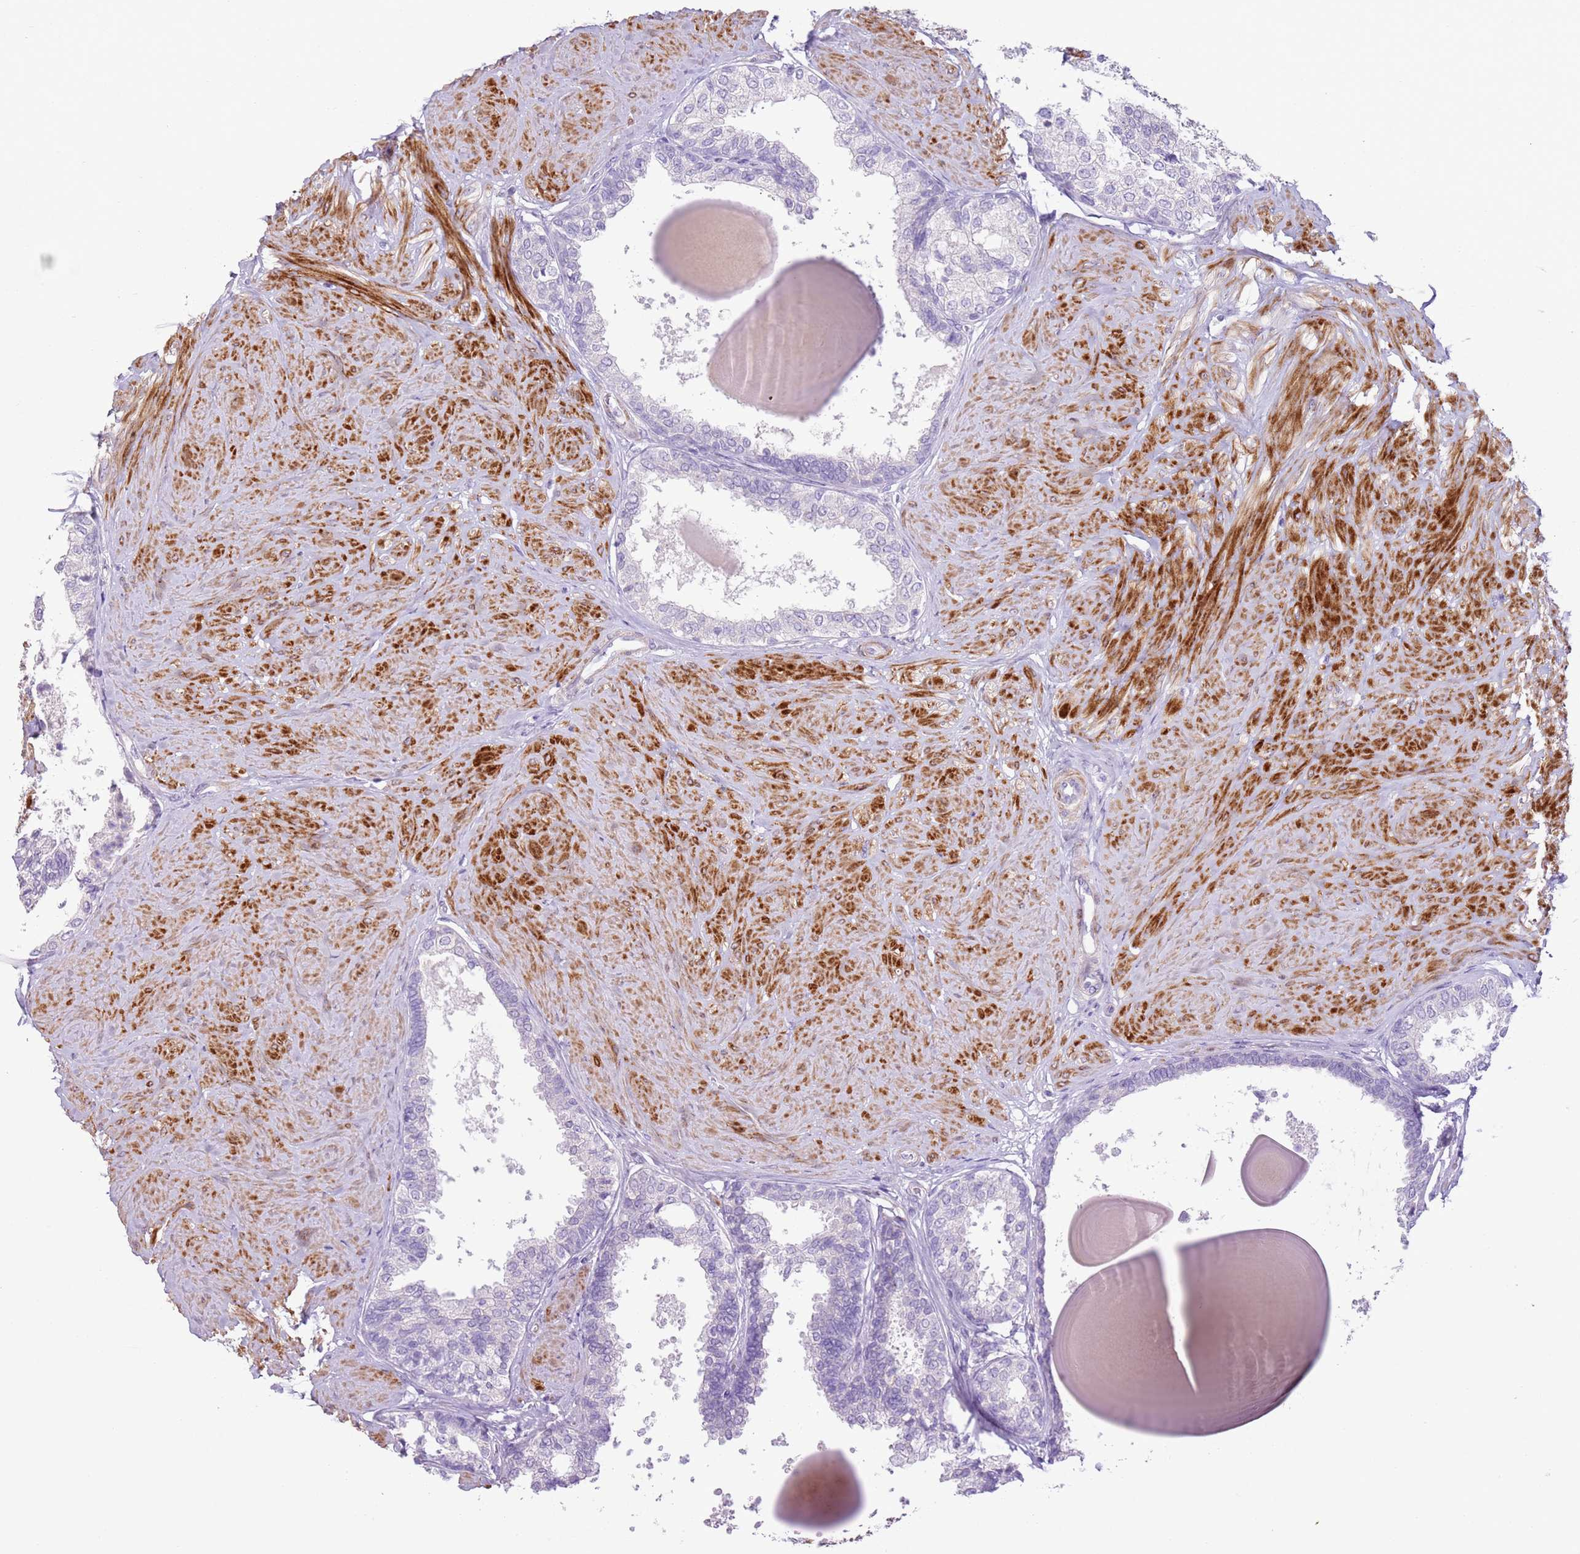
{"staining": {"intensity": "negative", "quantity": "none", "location": "none"}, "tissue": "prostate", "cell_type": "Glandular cells", "image_type": "normal", "snomed": [{"axis": "morphology", "description": "Normal tissue, NOS"}, {"axis": "topography", "description": "Prostate"}], "caption": "An immunohistochemistry image of benign prostate is shown. There is no staining in glandular cells of prostate.", "gene": "ZNF239", "patient": {"sex": "male", "age": 48}}